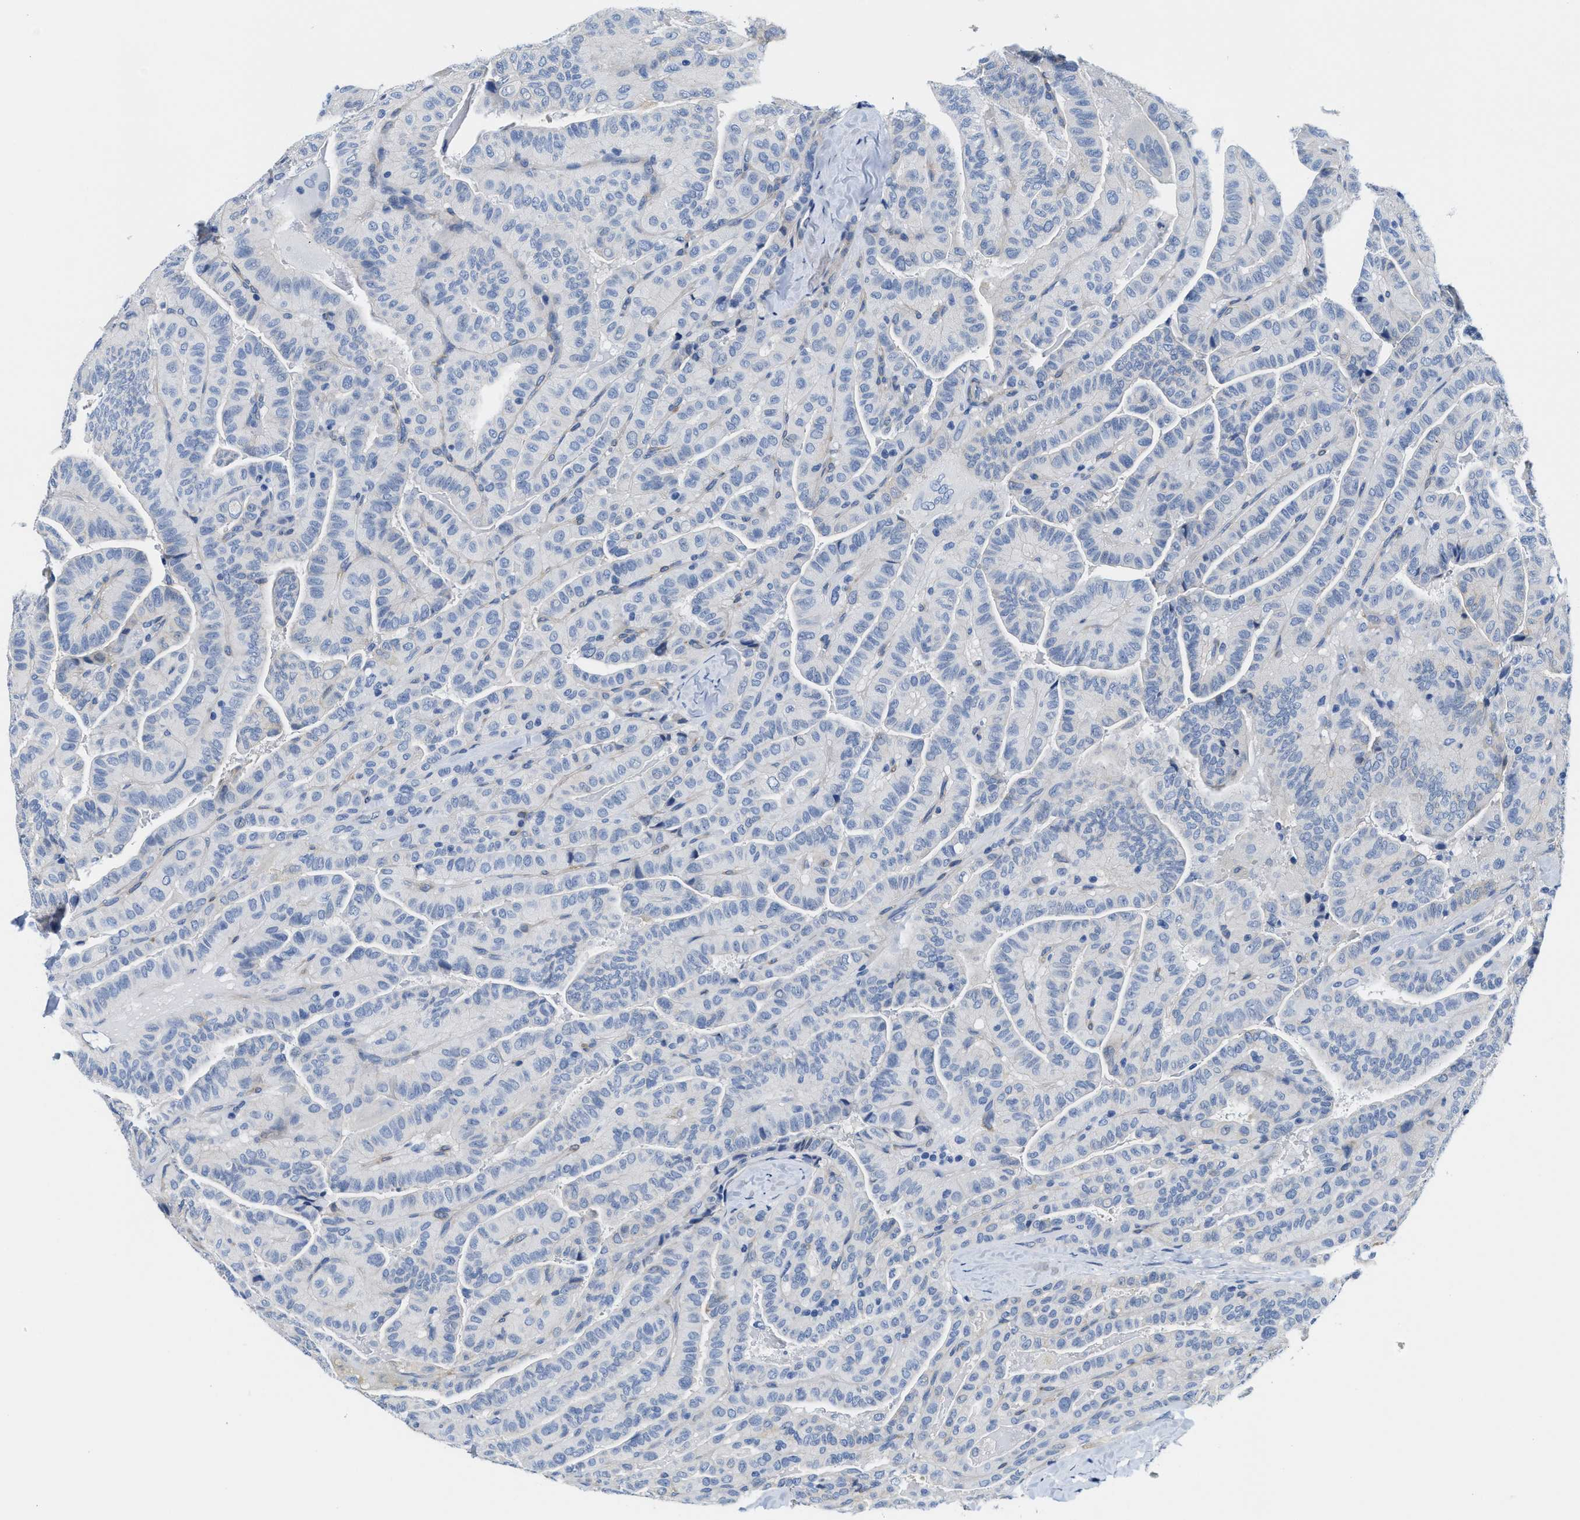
{"staining": {"intensity": "negative", "quantity": "none", "location": "none"}, "tissue": "thyroid cancer", "cell_type": "Tumor cells", "image_type": "cancer", "snomed": [{"axis": "morphology", "description": "Papillary adenocarcinoma, NOS"}, {"axis": "topography", "description": "Thyroid gland"}], "caption": "Histopathology image shows no protein expression in tumor cells of thyroid papillary adenocarcinoma tissue. Nuclei are stained in blue.", "gene": "DSCAM", "patient": {"sex": "male", "age": 77}}